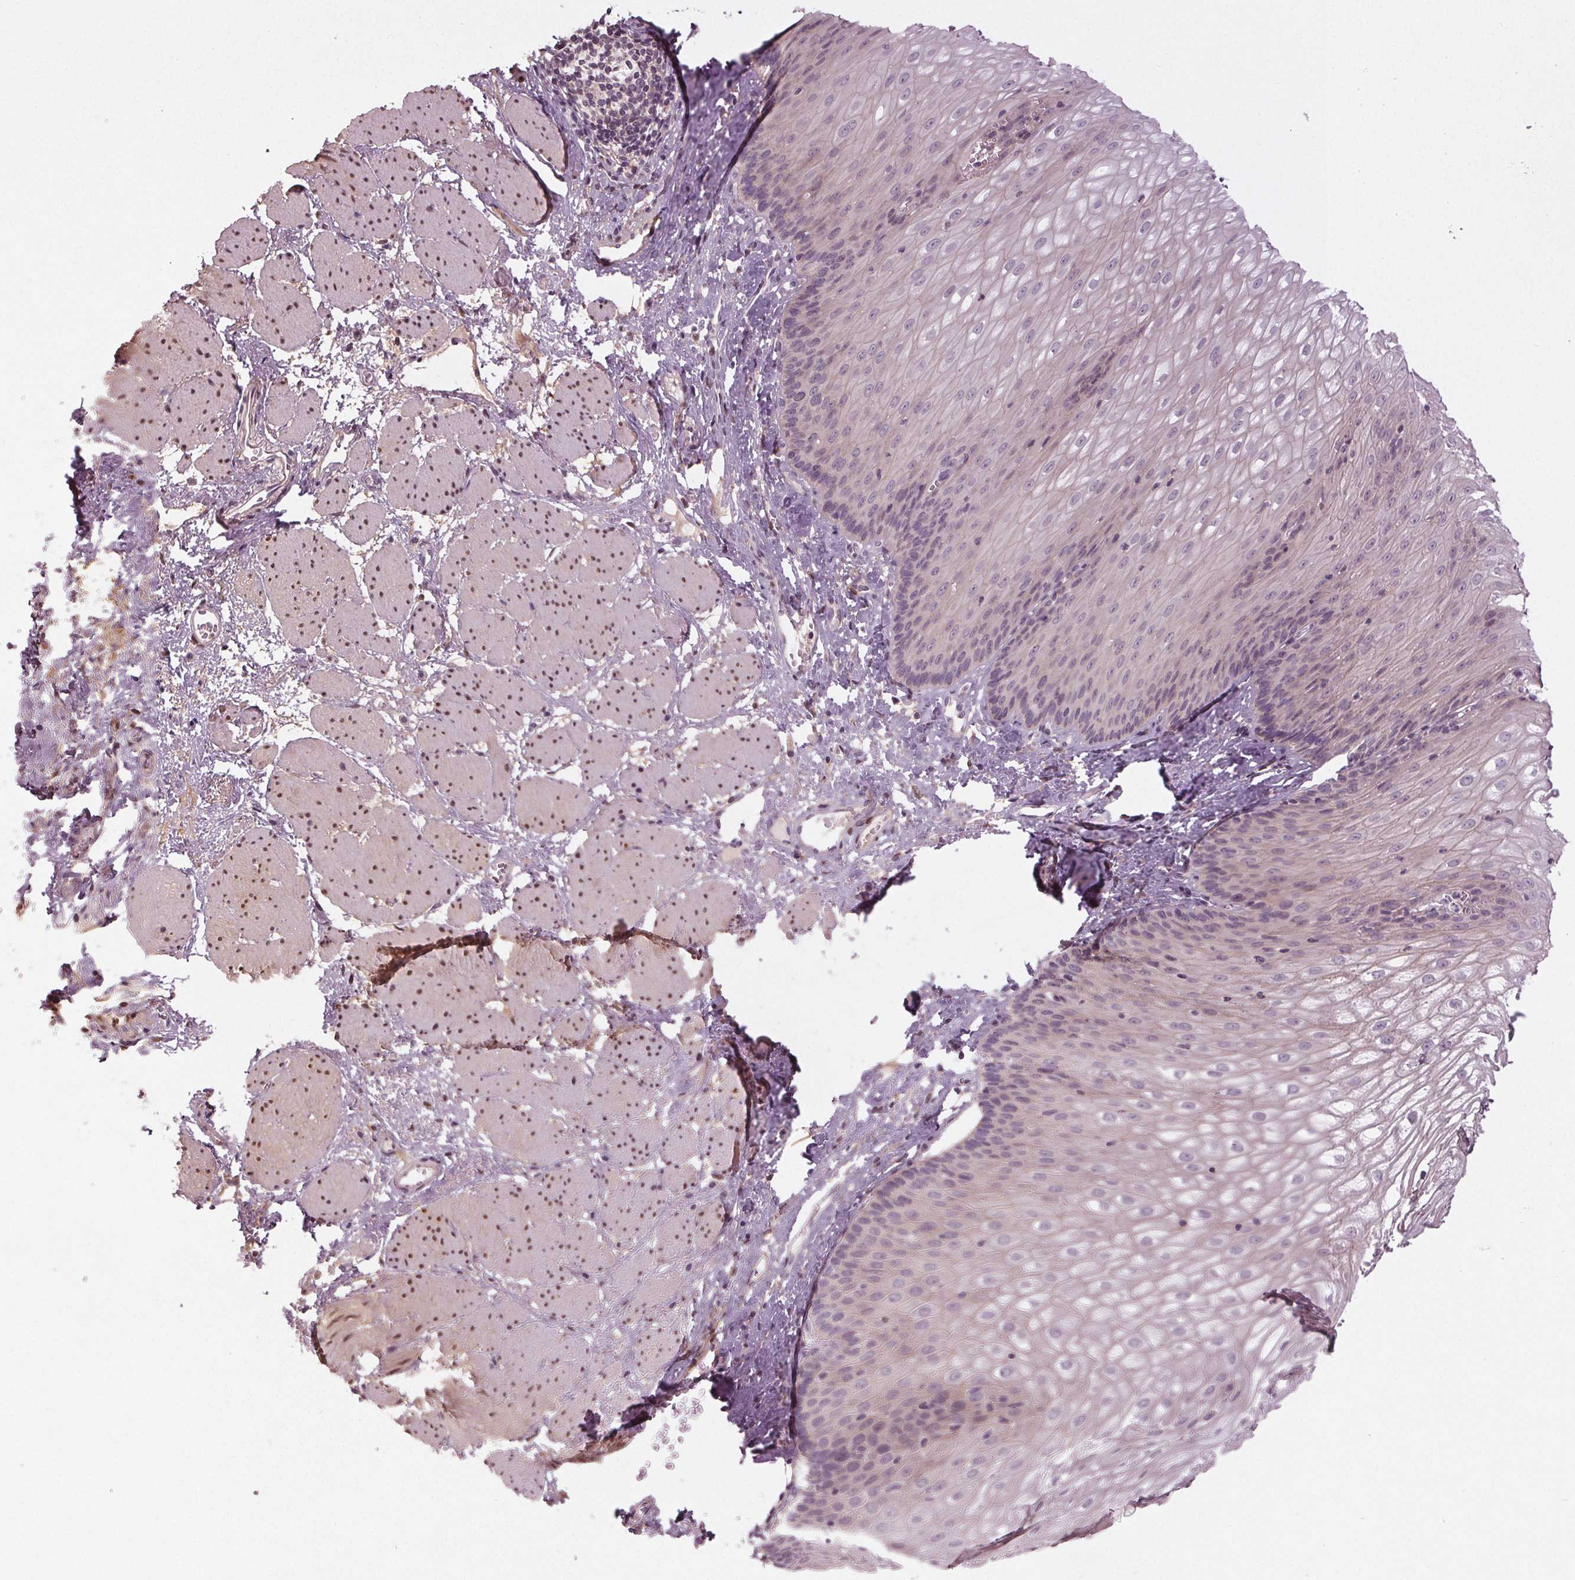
{"staining": {"intensity": "negative", "quantity": "none", "location": "none"}, "tissue": "esophagus", "cell_type": "Squamous epithelial cells", "image_type": "normal", "snomed": [{"axis": "morphology", "description": "Normal tissue, NOS"}, {"axis": "topography", "description": "Esophagus"}], "caption": "Immunohistochemistry (IHC) histopathology image of benign human esophagus stained for a protein (brown), which demonstrates no positivity in squamous epithelial cells. (Immunohistochemistry (IHC), brightfield microscopy, high magnification).", "gene": "ZNF605", "patient": {"sex": "male", "age": 62}}